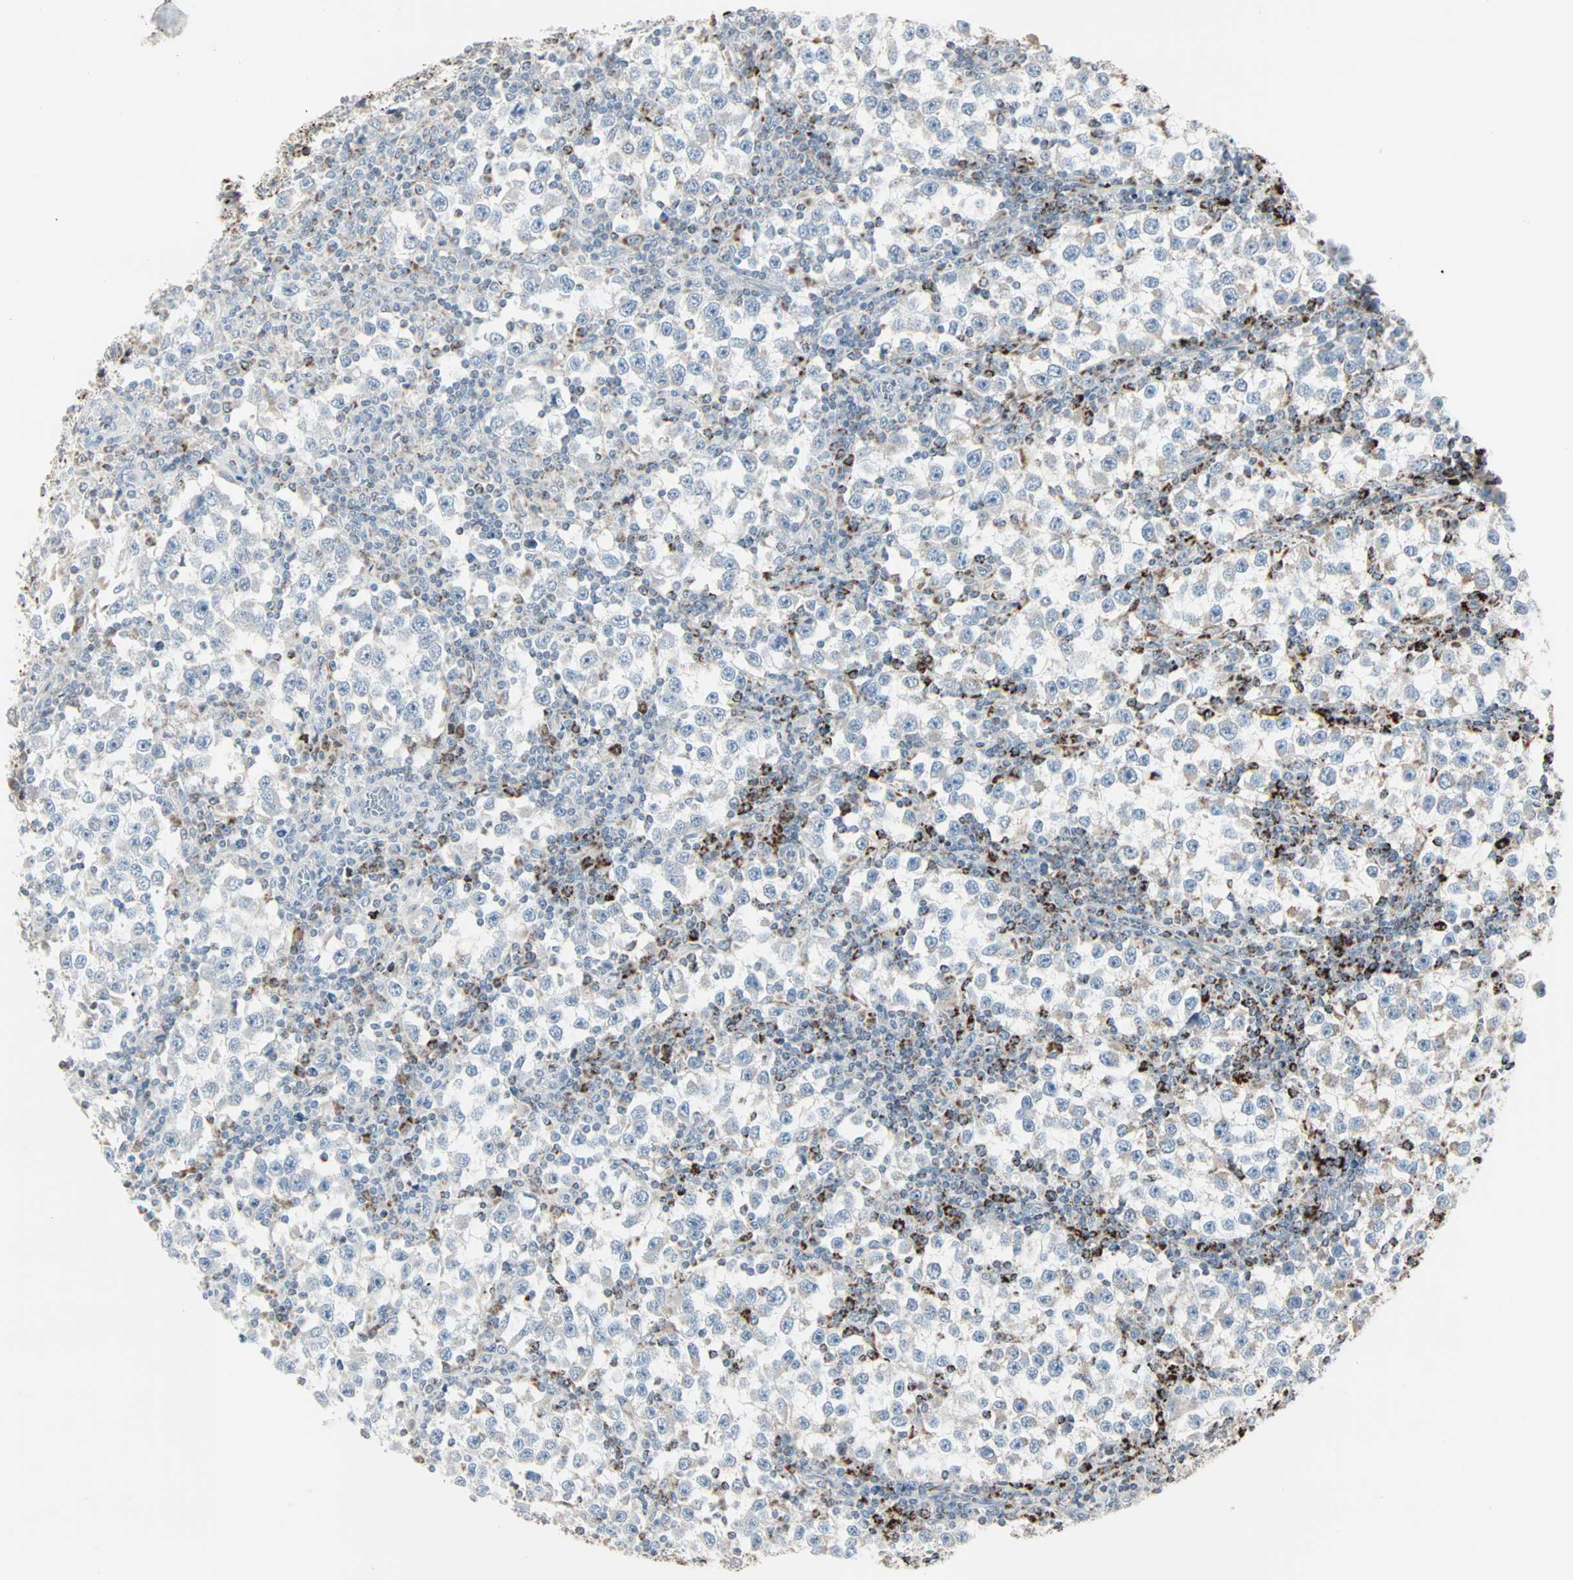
{"staining": {"intensity": "weak", "quantity": "<25%", "location": "cytoplasmic/membranous"}, "tissue": "testis cancer", "cell_type": "Tumor cells", "image_type": "cancer", "snomed": [{"axis": "morphology", "description": "Seminoma, NOS"}, {"axis": "topography", "description": "Testis"}], "caption": "Immunohistochemistry (IHC) of human testis seminoma displays no staining in tumor cells.", "gene": "IDH2", "patient": {"sex": "male", "age": 65}}